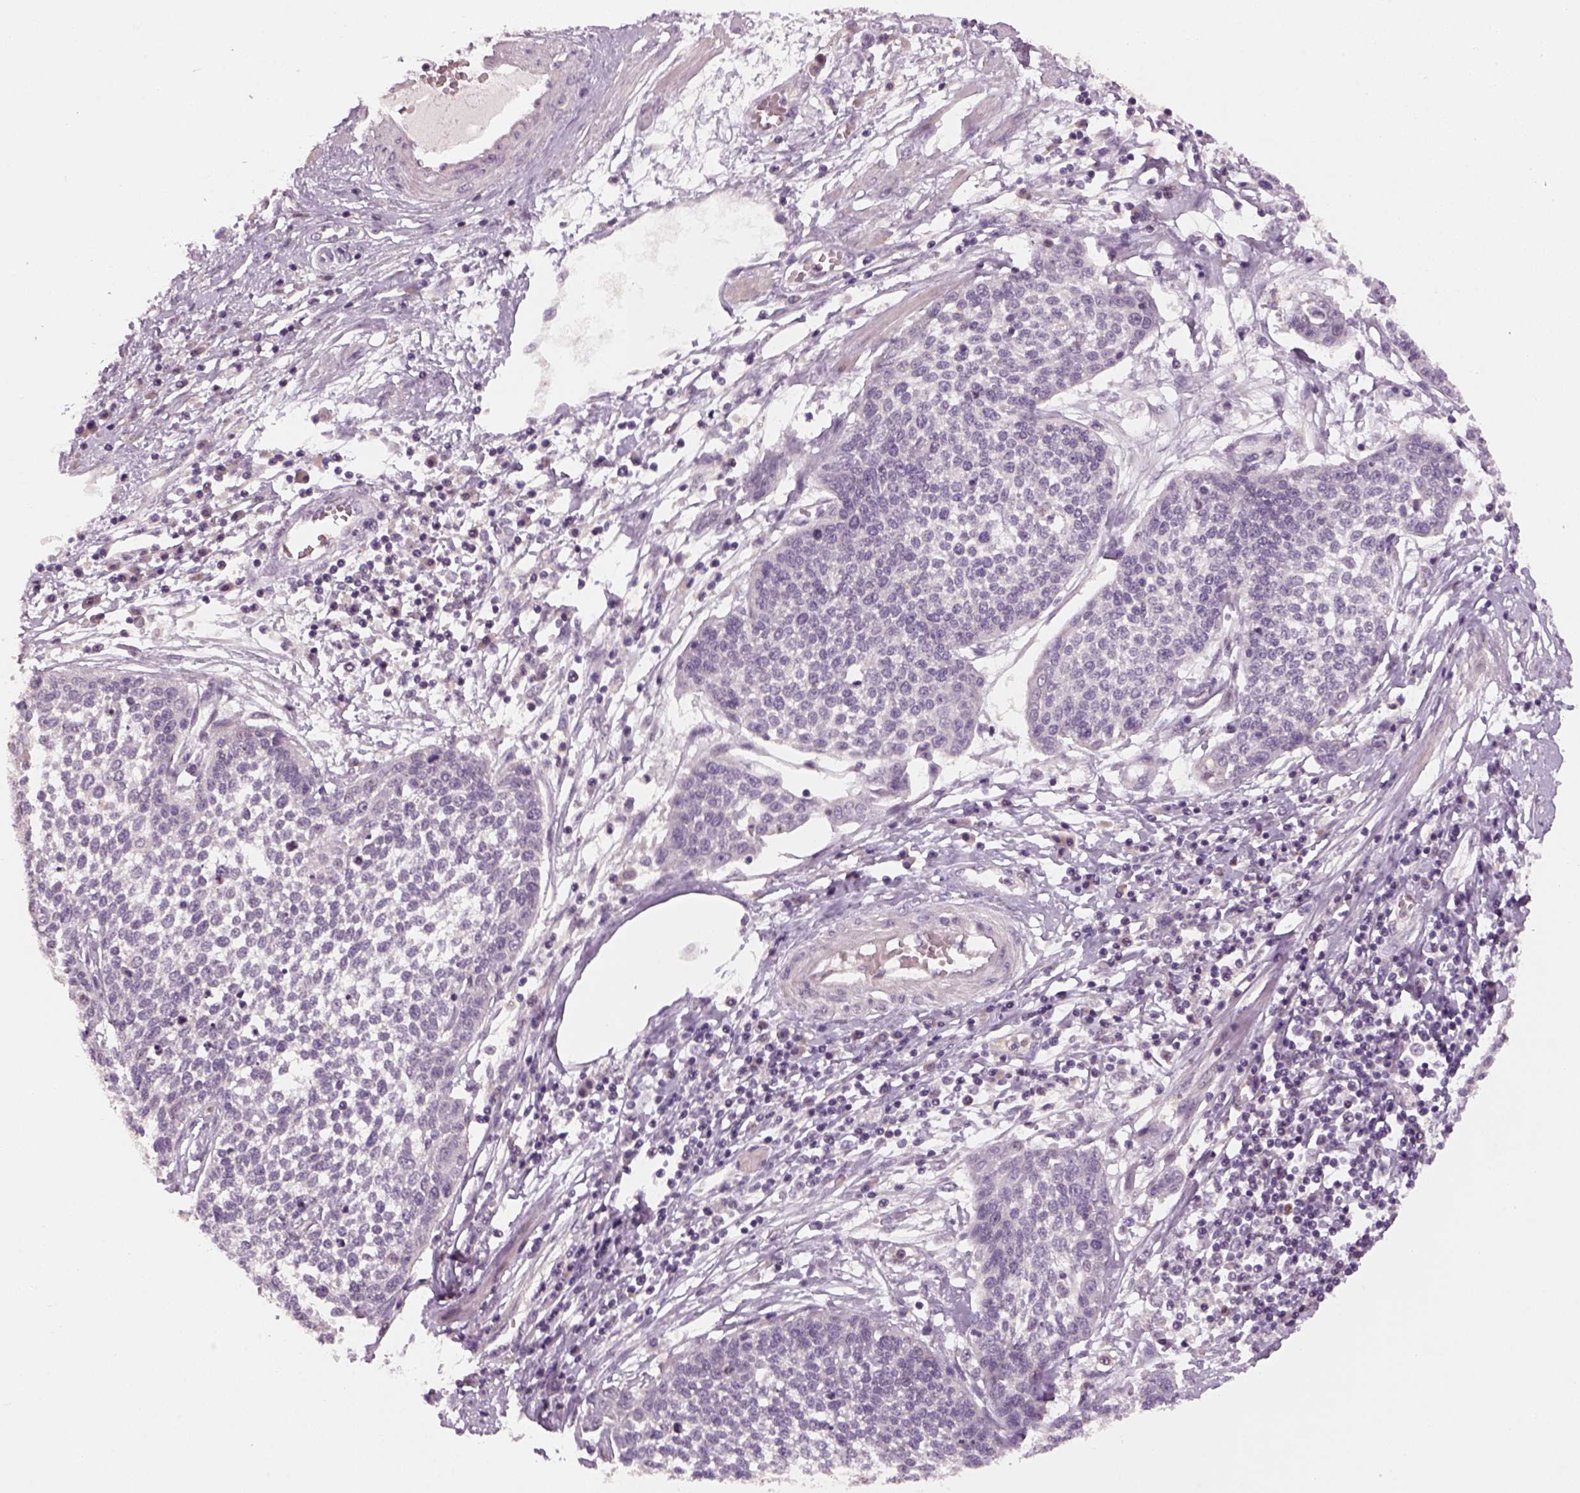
{"staining": {"intensity": "negative", "quantity": "none", "location": "none"}, "tissue": "cervical cancer", "cell_type": "Tumor cells", "image_type": "cancer", "snomed": [{"axis": "morphology", "description": "Squamous cell carcinoma, NOS"}, {"axis": "topography", "description": "Cervix"}], "caption": "An immunohistochemistry histopathology image of squamous cell carcinoma (cervical) is shown. There is no staining in tumor cells of squamous cell carcinoma (cervical).", "gene": "GDNF", "patient": {"sex": "female", "age": 34}}